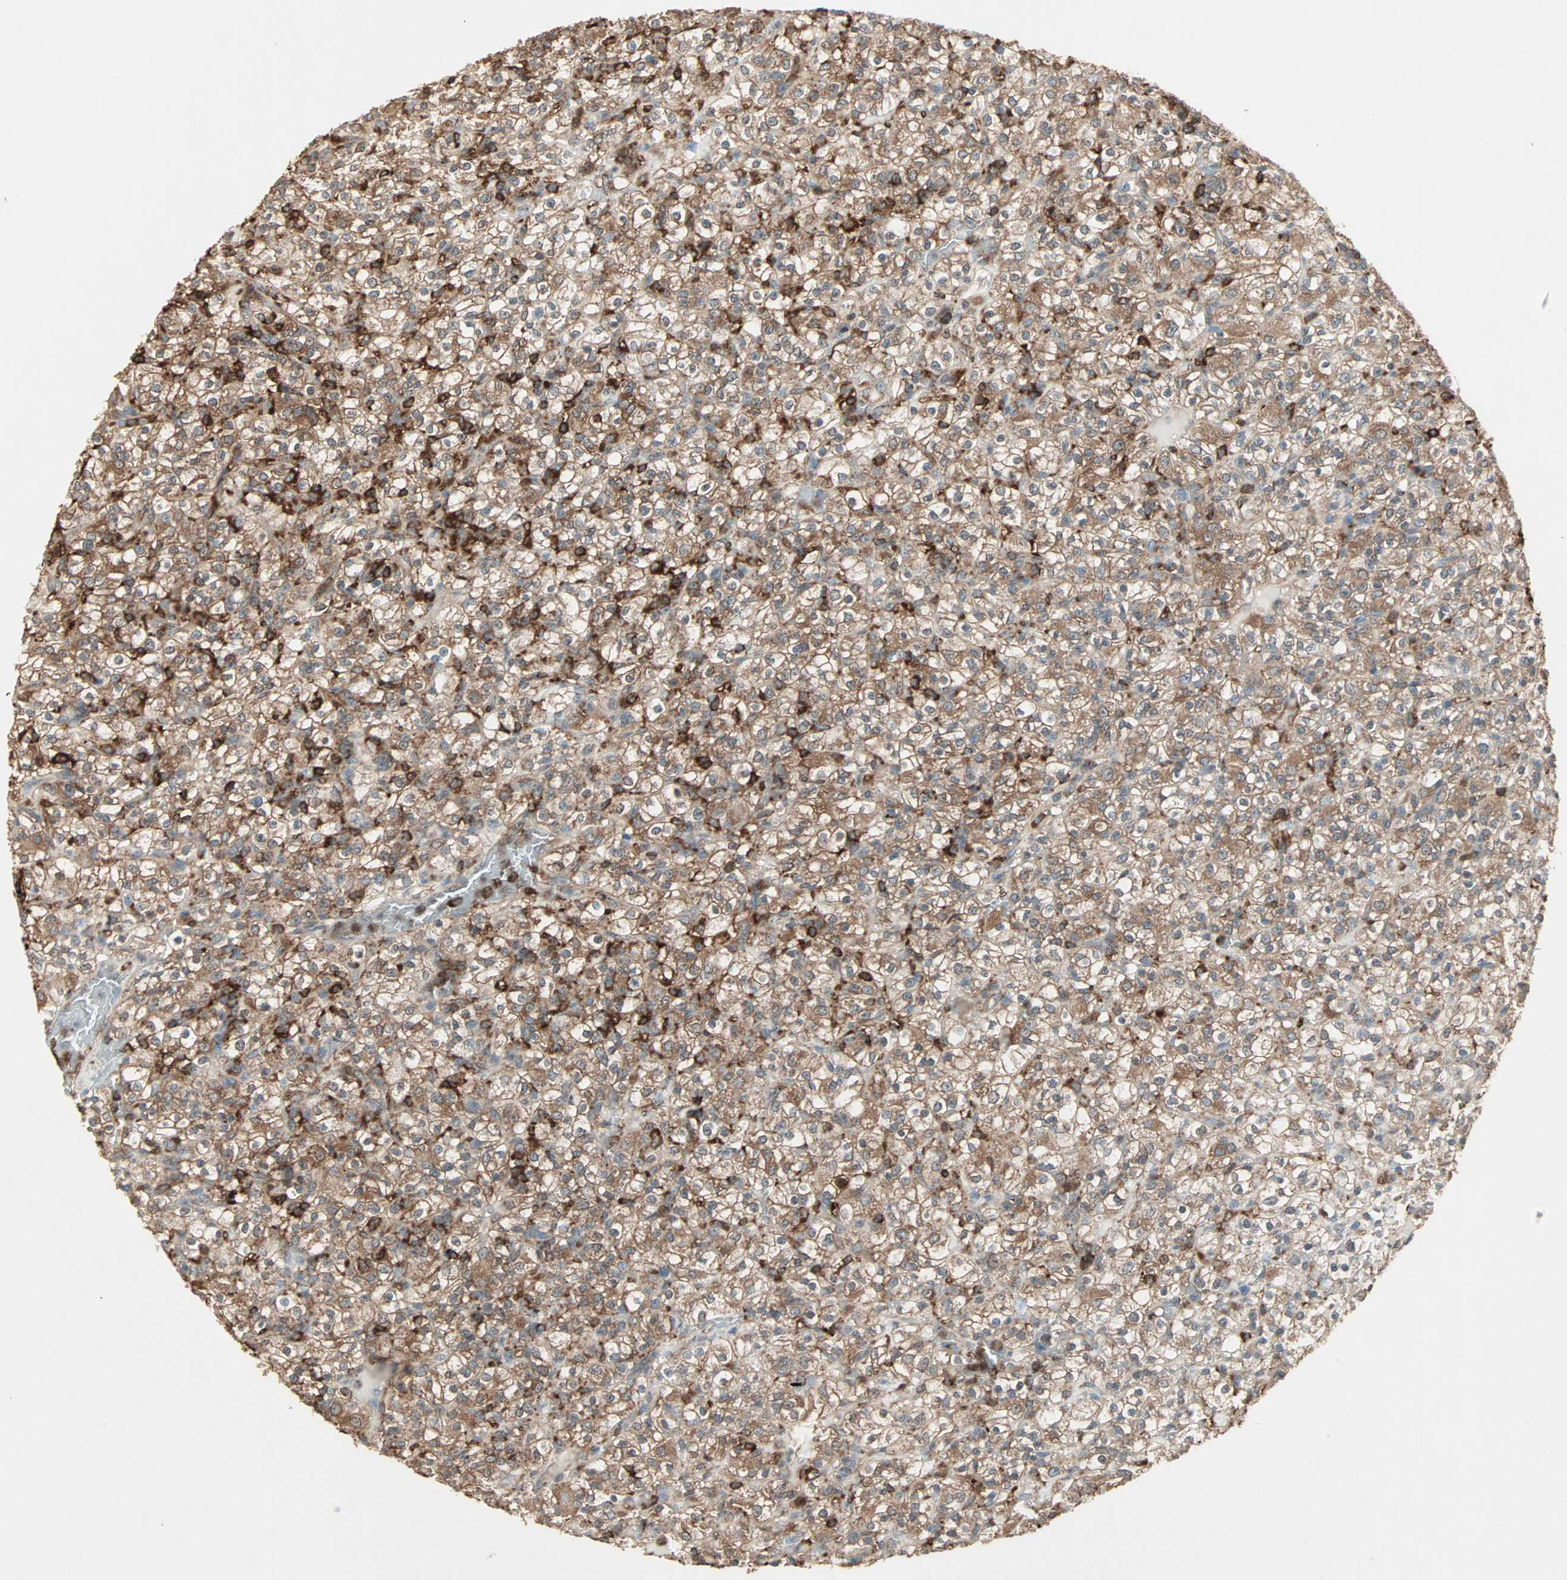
{"staining": {"intensity": "moderate", "quantity": ">75%", "location": "cytoplasmic/membranous"}, "tissue": "renal cancer", "cell_type": "Tumor cells", "image_type": "cancer", "snomed": [{"axis": "morphology", "description": "Normal tissue, NOS"}, {"axis": "morphology", "description": "Adenocarcinoma, NOS"}, {"axis": "topography", "description": "Kidney"}], "caption": "Renal cancer stained with a protein marker exhibits moderate staining in tumor cells.", "gene": "MMP3", "patient": {"sex": "female", "age": 72}}